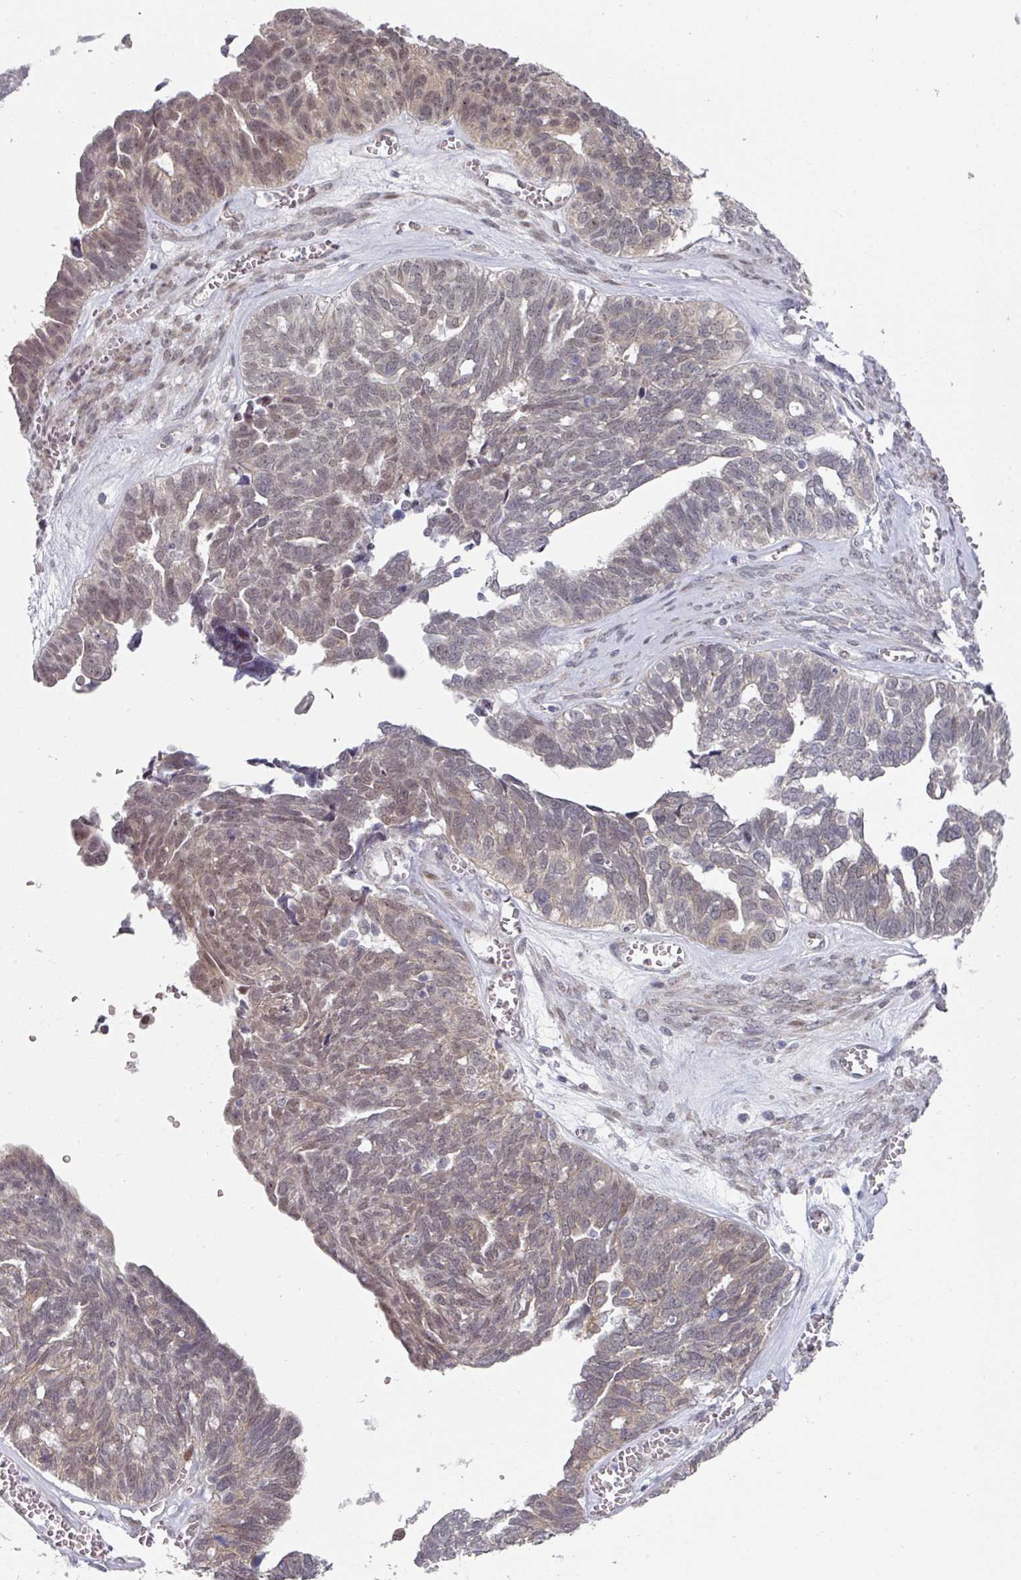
{"staining": {"intensity": "weak", "quantity": "25%-75%", "location": "cytoplasmic/membranous,nuclear"}, "tissue": "ovarian cancer", "cell_type": "Tumor cells", "image_type": "cancer", "snomed": [{"axis": "morphology", "description": "Cystadenocarcinoma, serous, NOS"}, {"axis": "topography", "description": "Ovary"}], "caption": "Immunohistochemical staining of serous cystadenocarcinoma (ovarian) demonstrates low levels of weak cytoplasmic/membranous and nuclear protein positivity in about 25%-75% of tumor cells.", "gene": "TMCC1", "patient": {"sex": "female", "age": 79}}